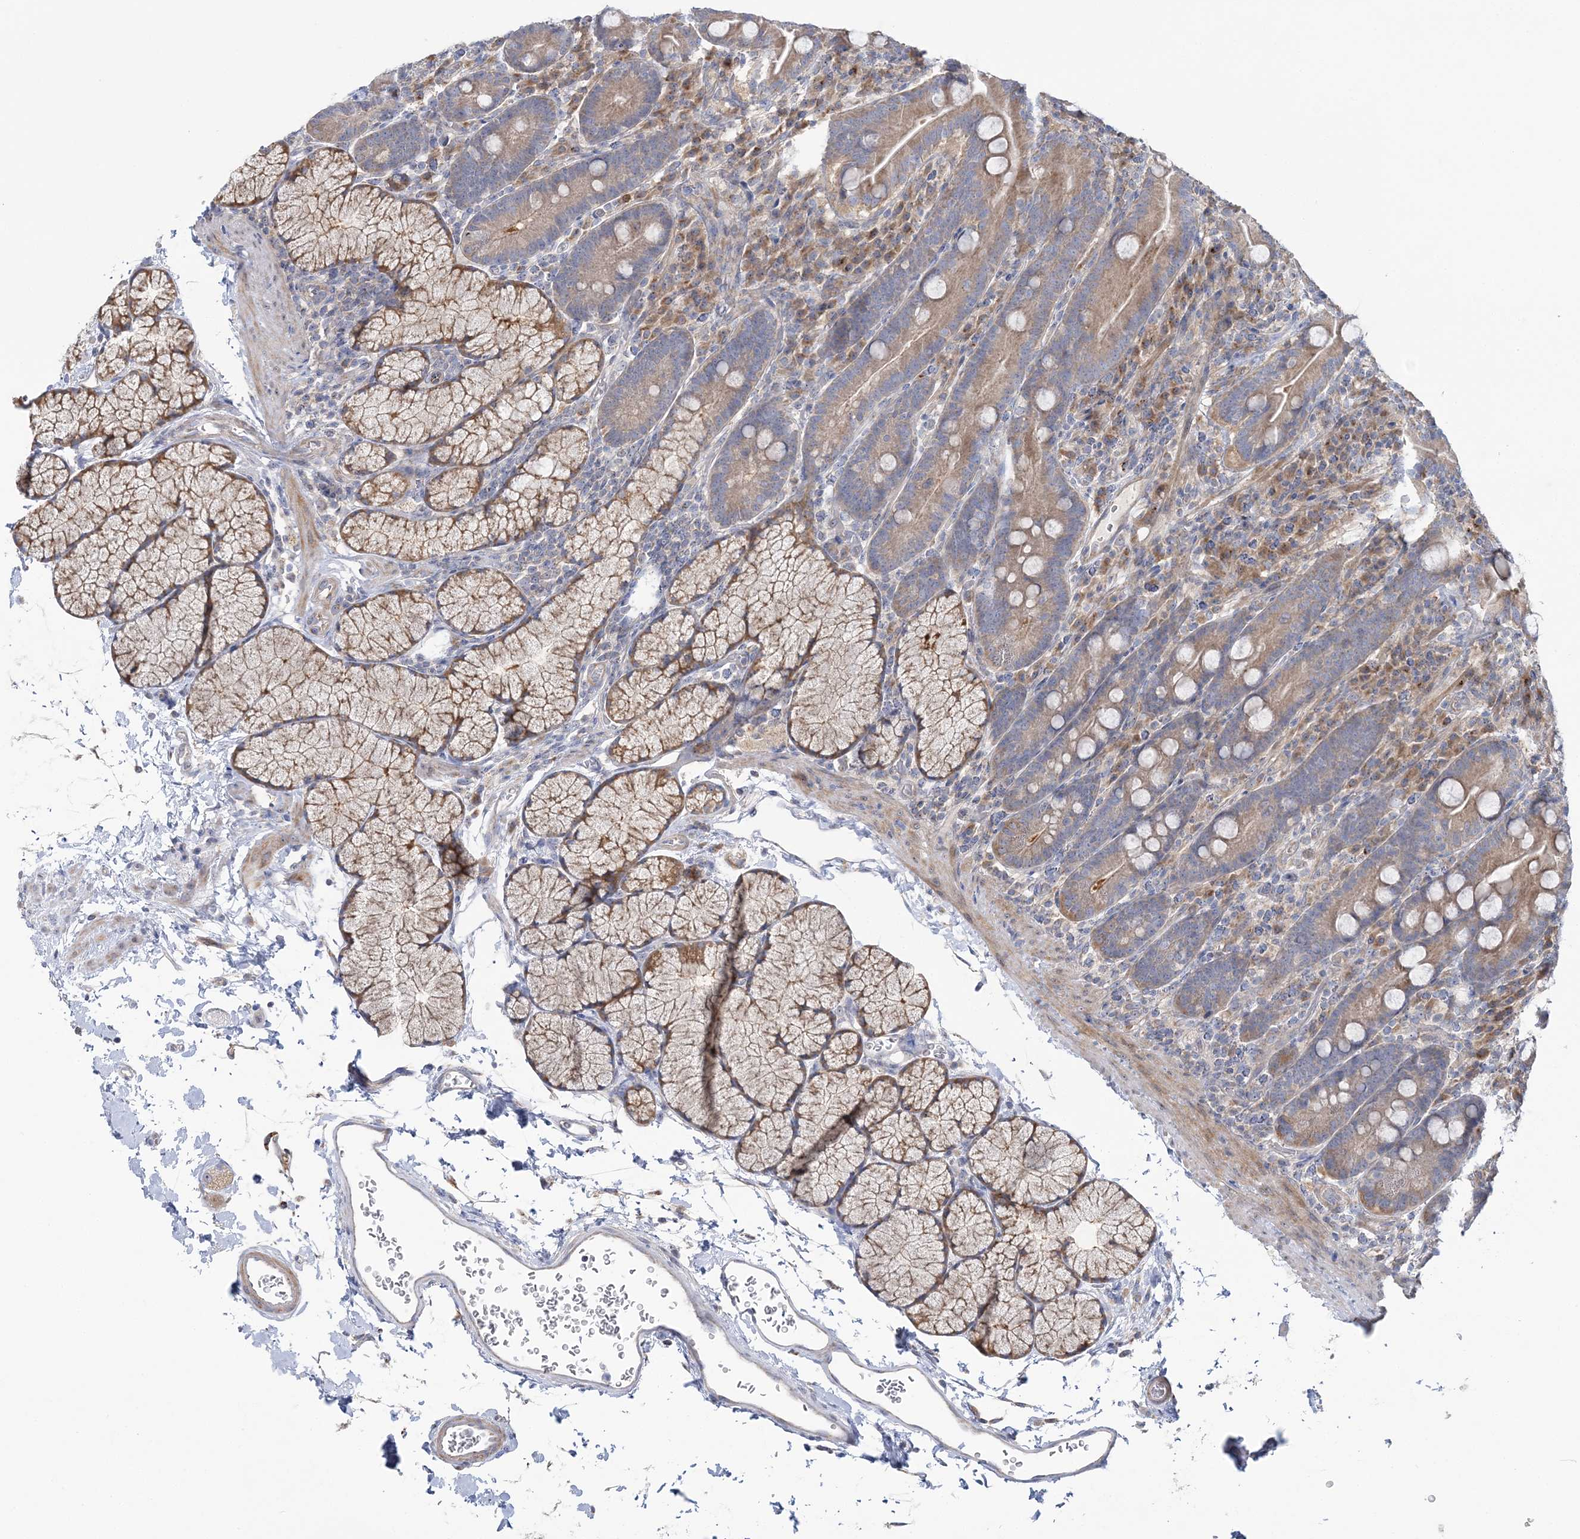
{"staining": {"intensity": "moderate", "quantity": ">75%", "location": "cytoplasmic/membranous"}, "tissue": "duodenum", "cell_type": "Glandular cells", "image_type": "normal", "snomed": [{"axis": "morphology", "description": "Normal tissue, NOS"}, {"axis": "topography", "description": "Duodenum"}], "caption": "Brown immunohistochemical staining in normal human duodenum demonstrates moderate cytoplasmic/membranous staining in approximately >75% of glandular cells.", "gene": "MMADHC", "patient": {"sex": "male", "age": 35}}